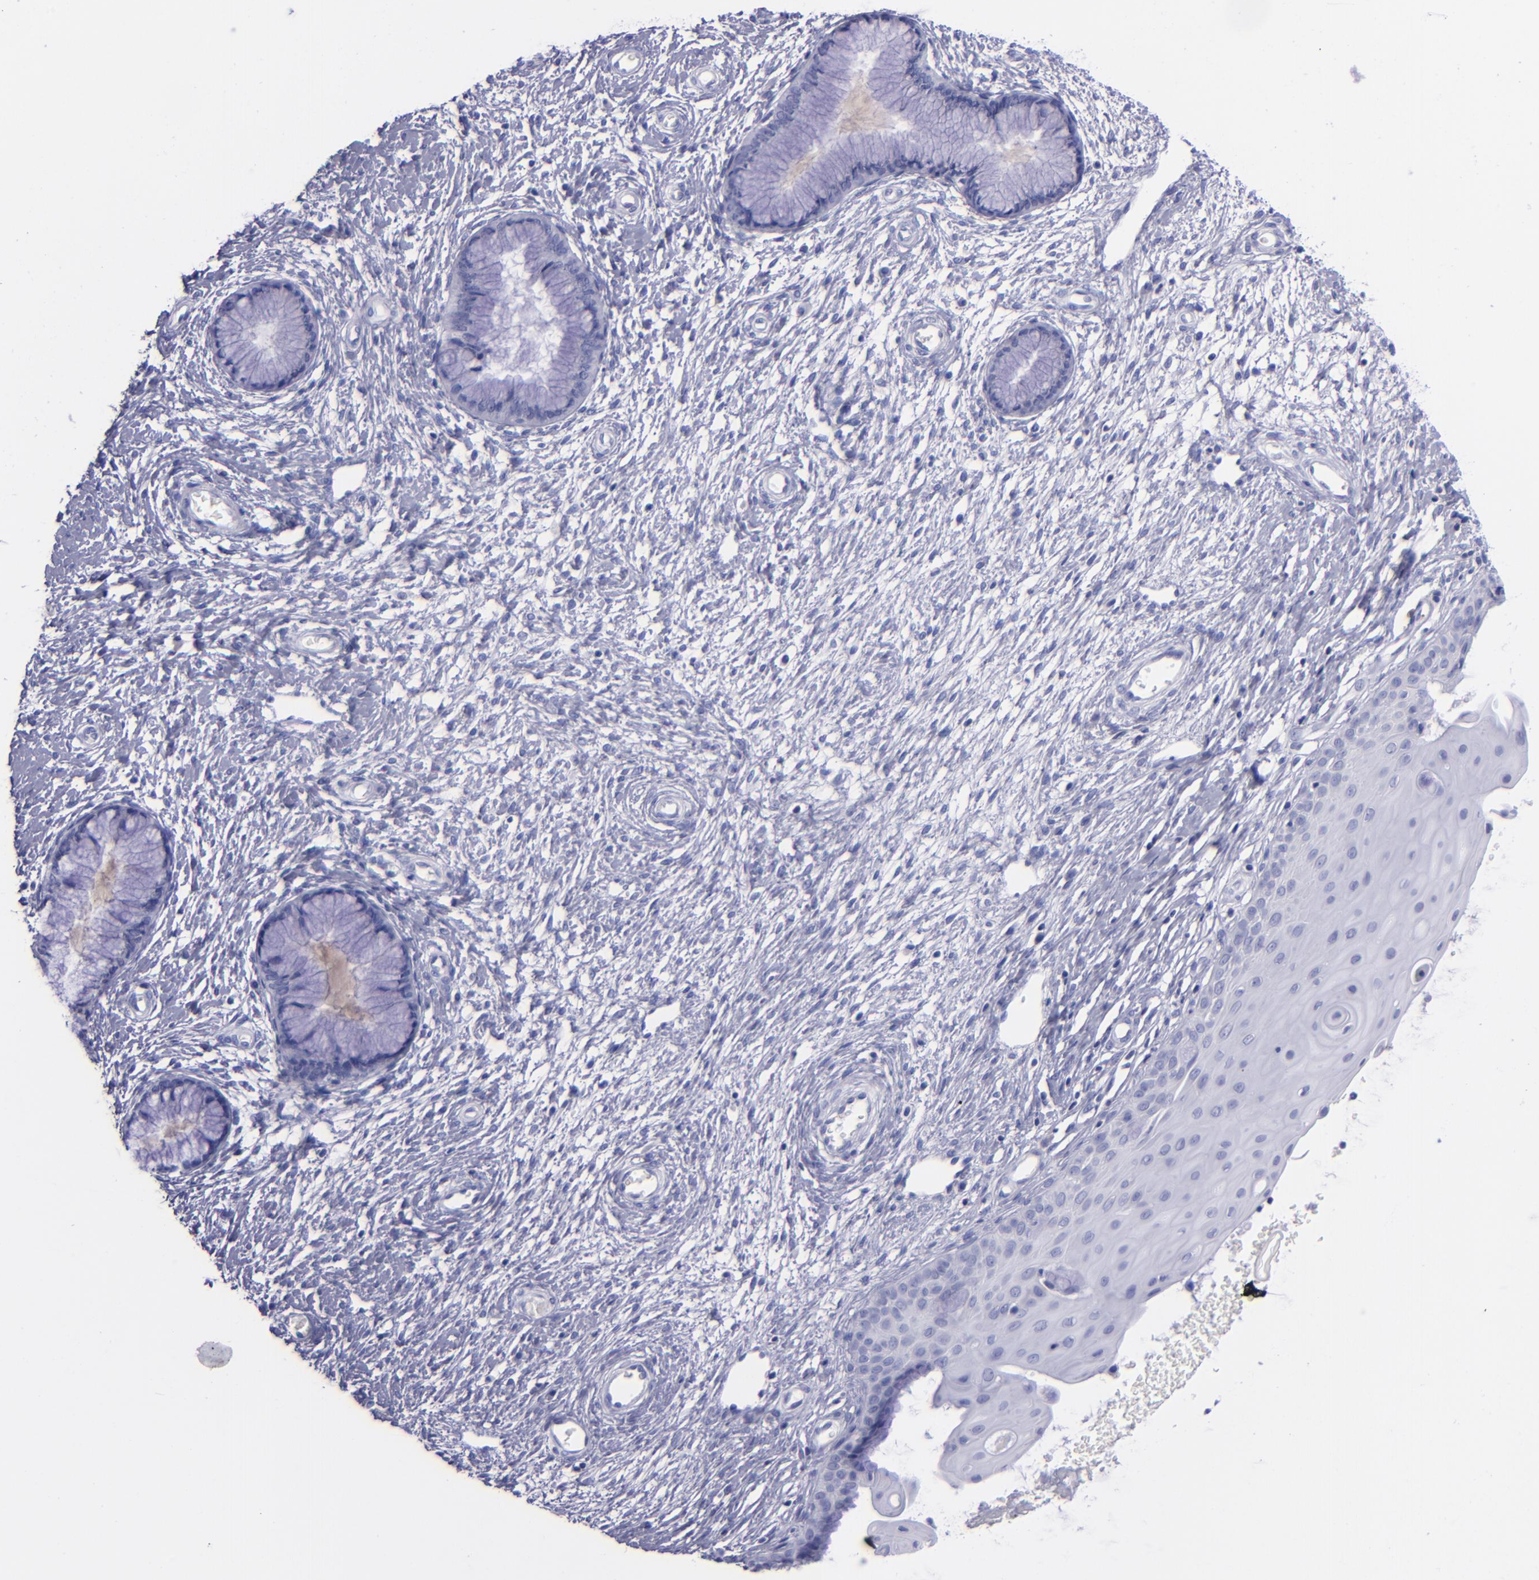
{"staining": {"intensity": "negative", "quantity": "none", "location": "none"}, "tissue": "cervix", "cell_type": "Glandular cells", "image_type": "normal", "snomed": [{"axis": "morphology", "description": "Normal tissue, NOS"}, {"axis": "topography", "description": "Cervix"}], "caption": "Immunohistochemistry (IHC) of benign cervix exhibits no staining in glandular cells.", "gene": "CD37", "patient": {"sex": "female", "age": 55}}